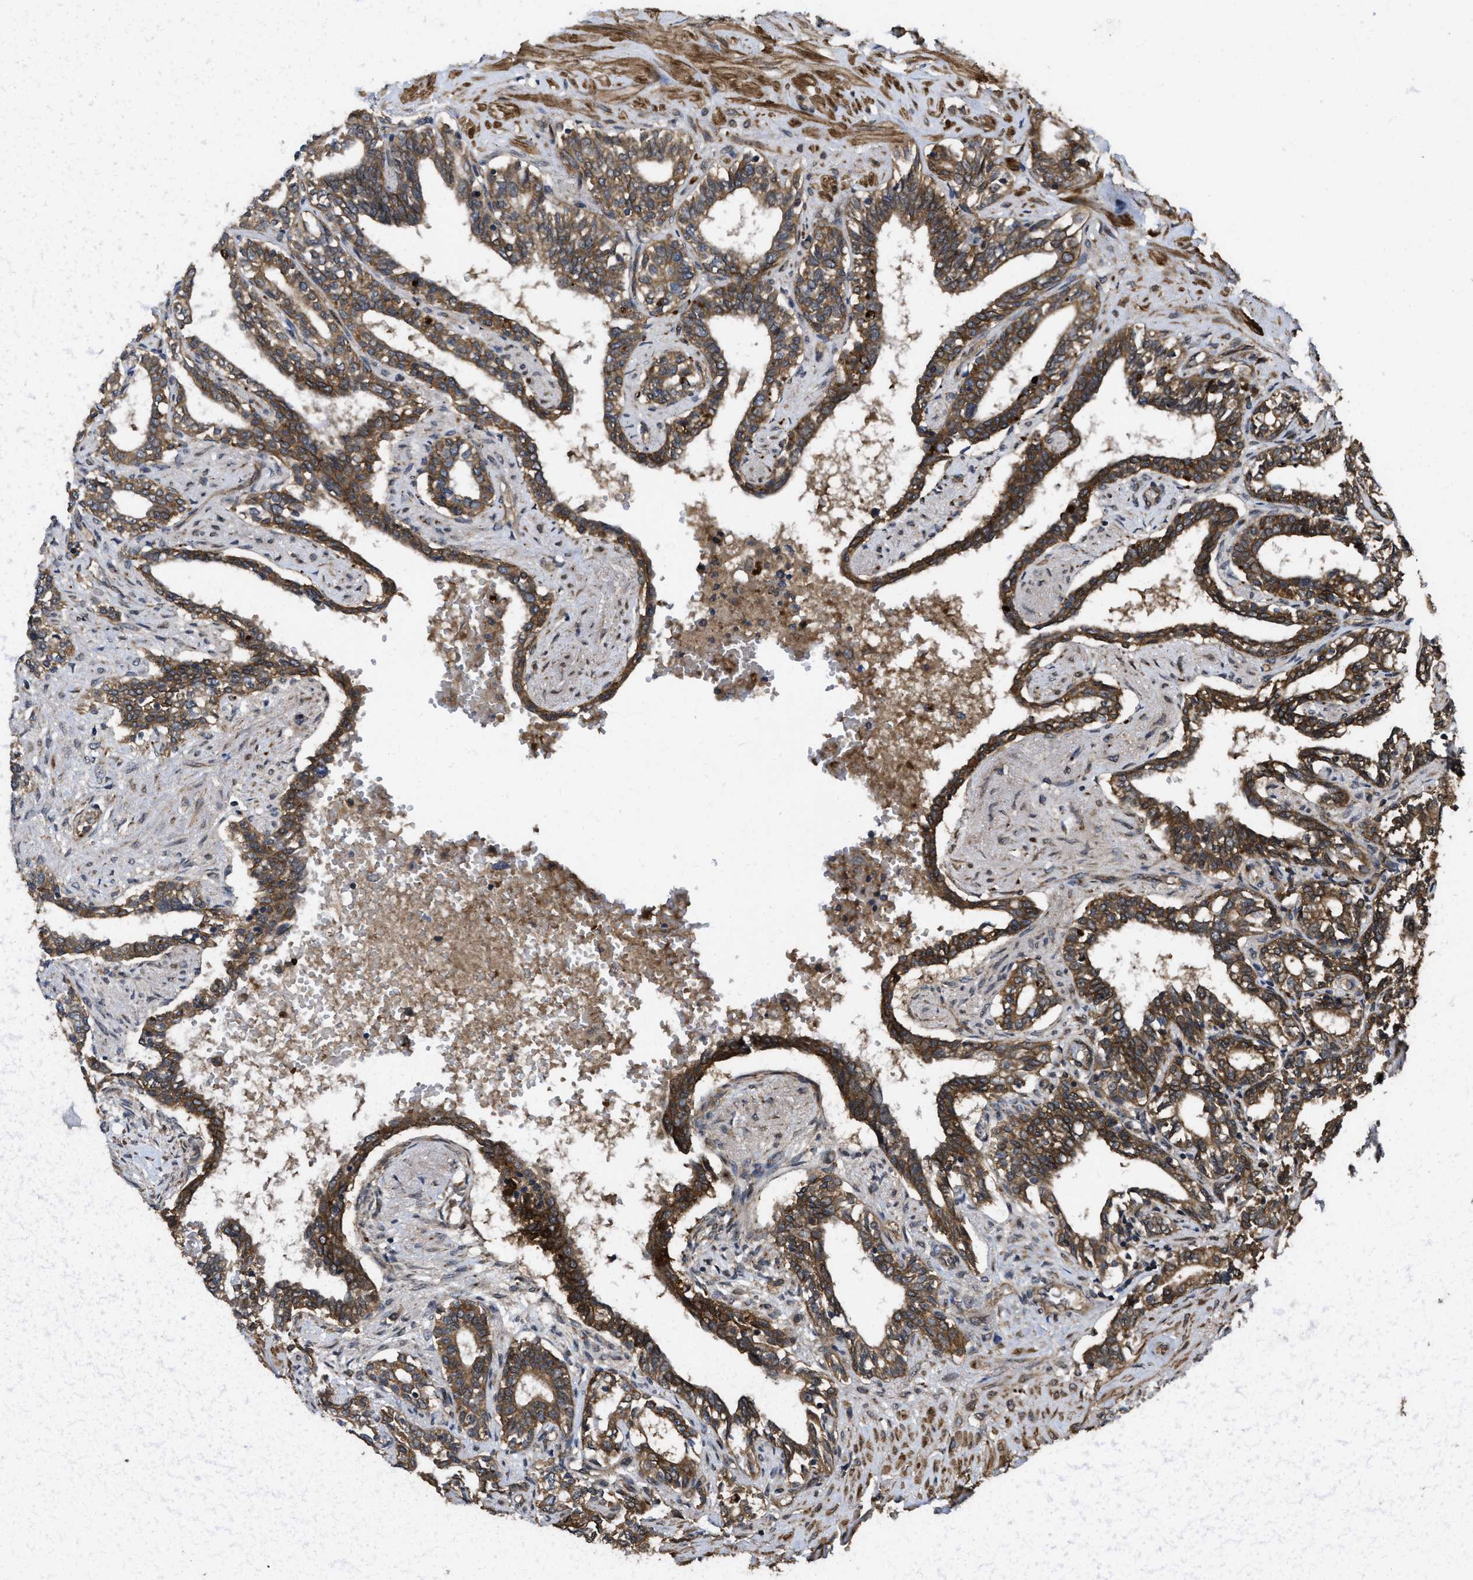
{"staining": {"intensity": "moderate", "quantity": ">75%", "location": "cytoplasmic/membranous"}, "tissue": "seminal vesicle", "cell_type": "Glandular cells", "image_type": "normal", "snomed": [{"axis": "morphology", "description": "Normal tissue, NOS"}, {"axis": "morphology", "description": "Adenocarcinoma, High grade"}, {"axis": "topography", "description": "Prostate"}, {"axis": "topography", "description": "Seminal veicle"}], "caption": "IHC photomicrograph of unremarkable seminal vesicle stained for a protein (brown), which exhibits medium levels of moderate cytoplasmic/membranous expression in about >75% of glandular cells.", "gene": "FZD6", "patient": {"sex": "male", "age": 55}}